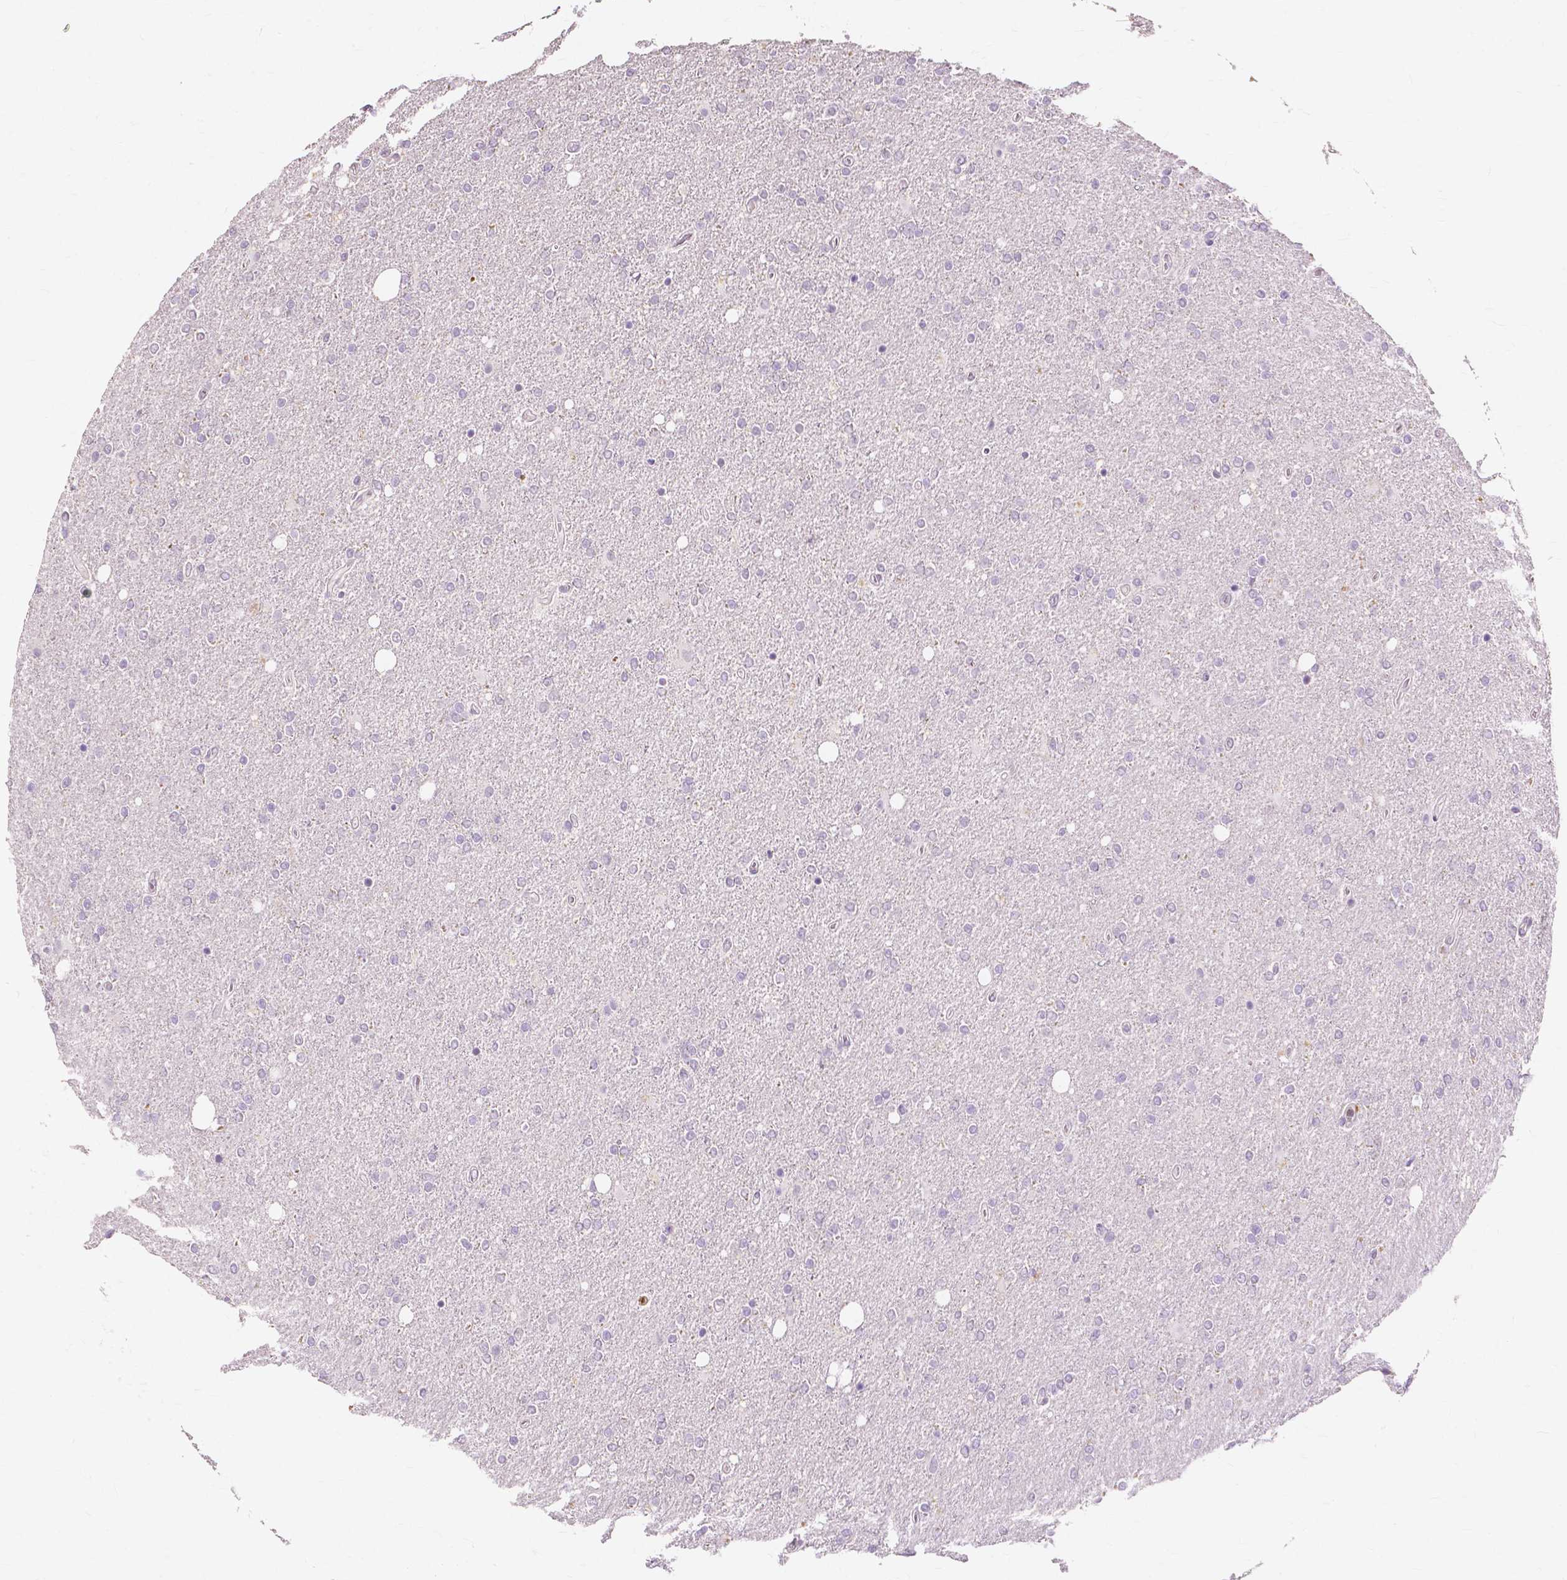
{"staining": {"intensity": "negative", "quantity": "none", "location": "none"}, "tissue": "glioma", "cell_type": "Tumor cells", "image_type": "cancer", "snomed": [{"axis": "morphology", "description": "Glioma, malignant, High grade"}, {"axis": "topography", "description": "Cerebral cortex"}], "caption": "DAB (3,3'-diaminobenzidine) immunohistochemical staining of glioma exhibits no significant positivity in tumor cells.", "gene": "CXCR2", "patient": {"sex": "male", "age": 70}}